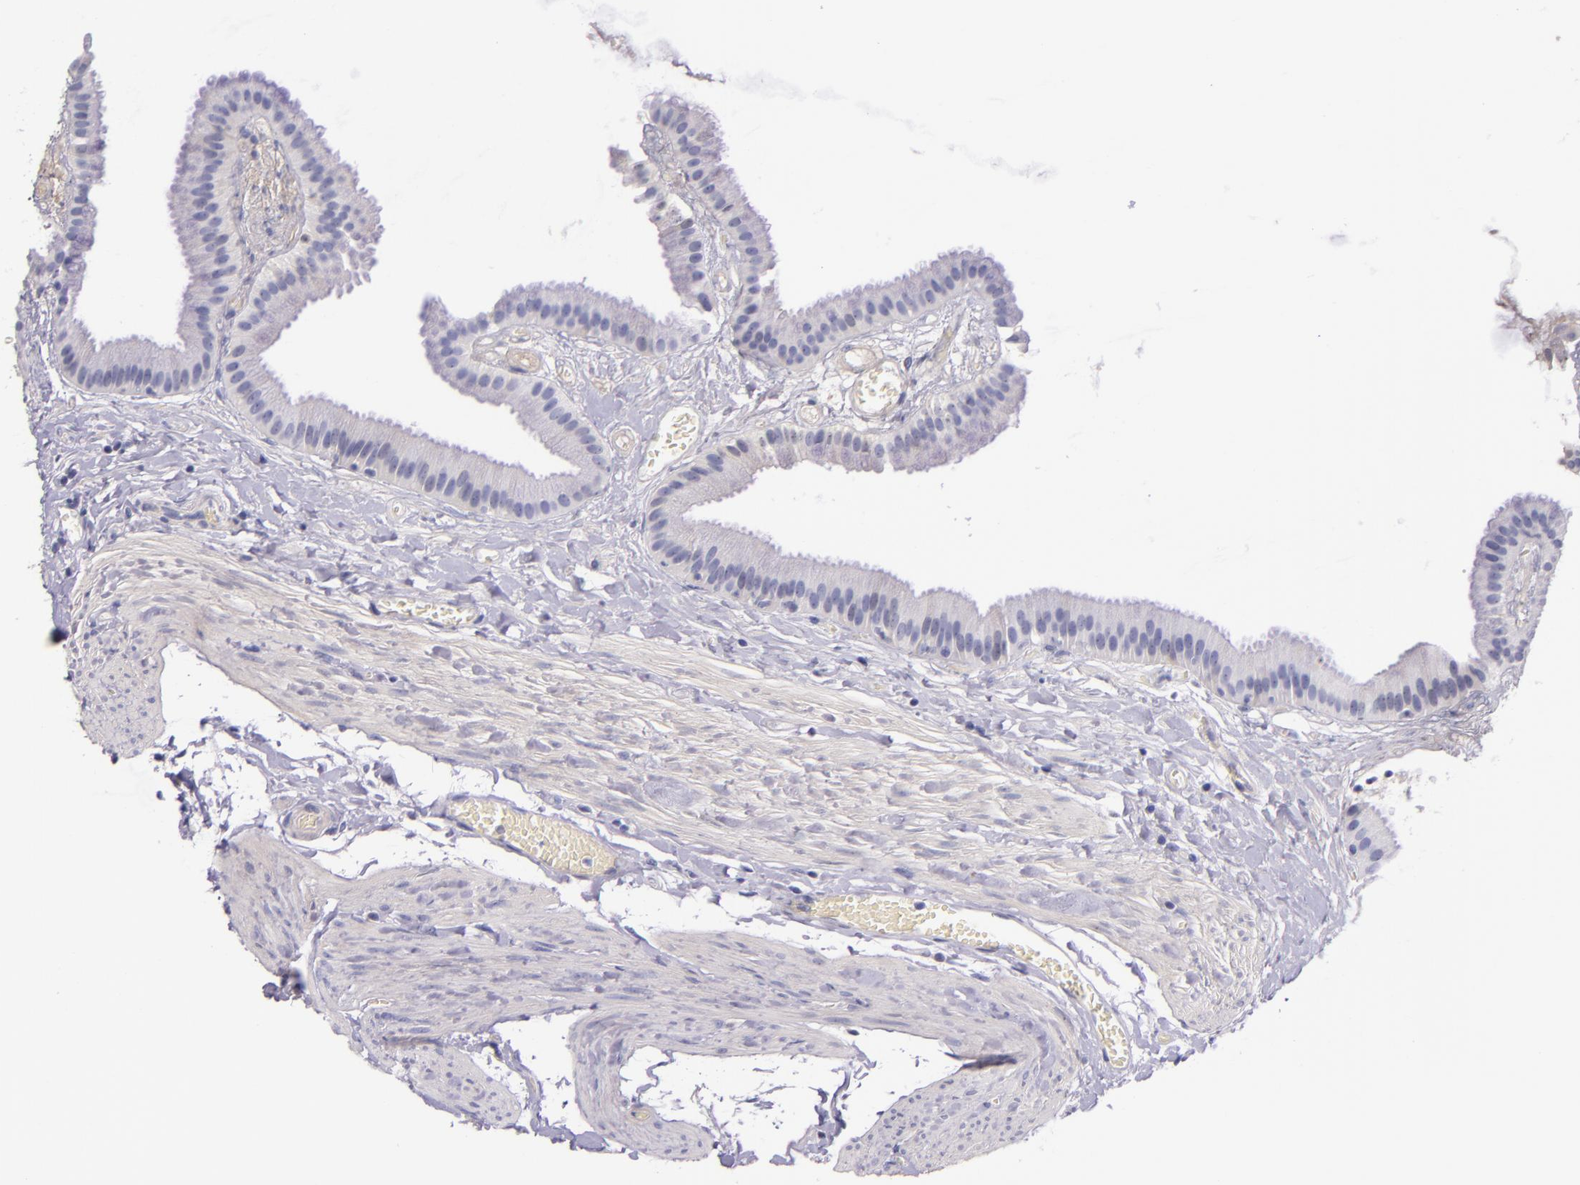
{"staining": {"intensity": "negative", "quantity": "none", "location": "none"}, "tissue": "gallbladder", "cell_type": "Glandular cells", "image_type": "normal", "snomed": [{"axis": "morphology", "description": "Normal tissue, NOS"}, {"axis": "topography", "description": "Gallbladder"}], "caption": "This is a photomicrograph of IHC staining of unremarkable gallbladder, which shows no staining in glandular cells. The staining was performed using DAB to visualize the protein expression in brown, while the nuclei were stained in blue with hematoxylin (Magnification: 20x).", "gene": "KNG1", "patient": {"sex": "female", "age": 63}}